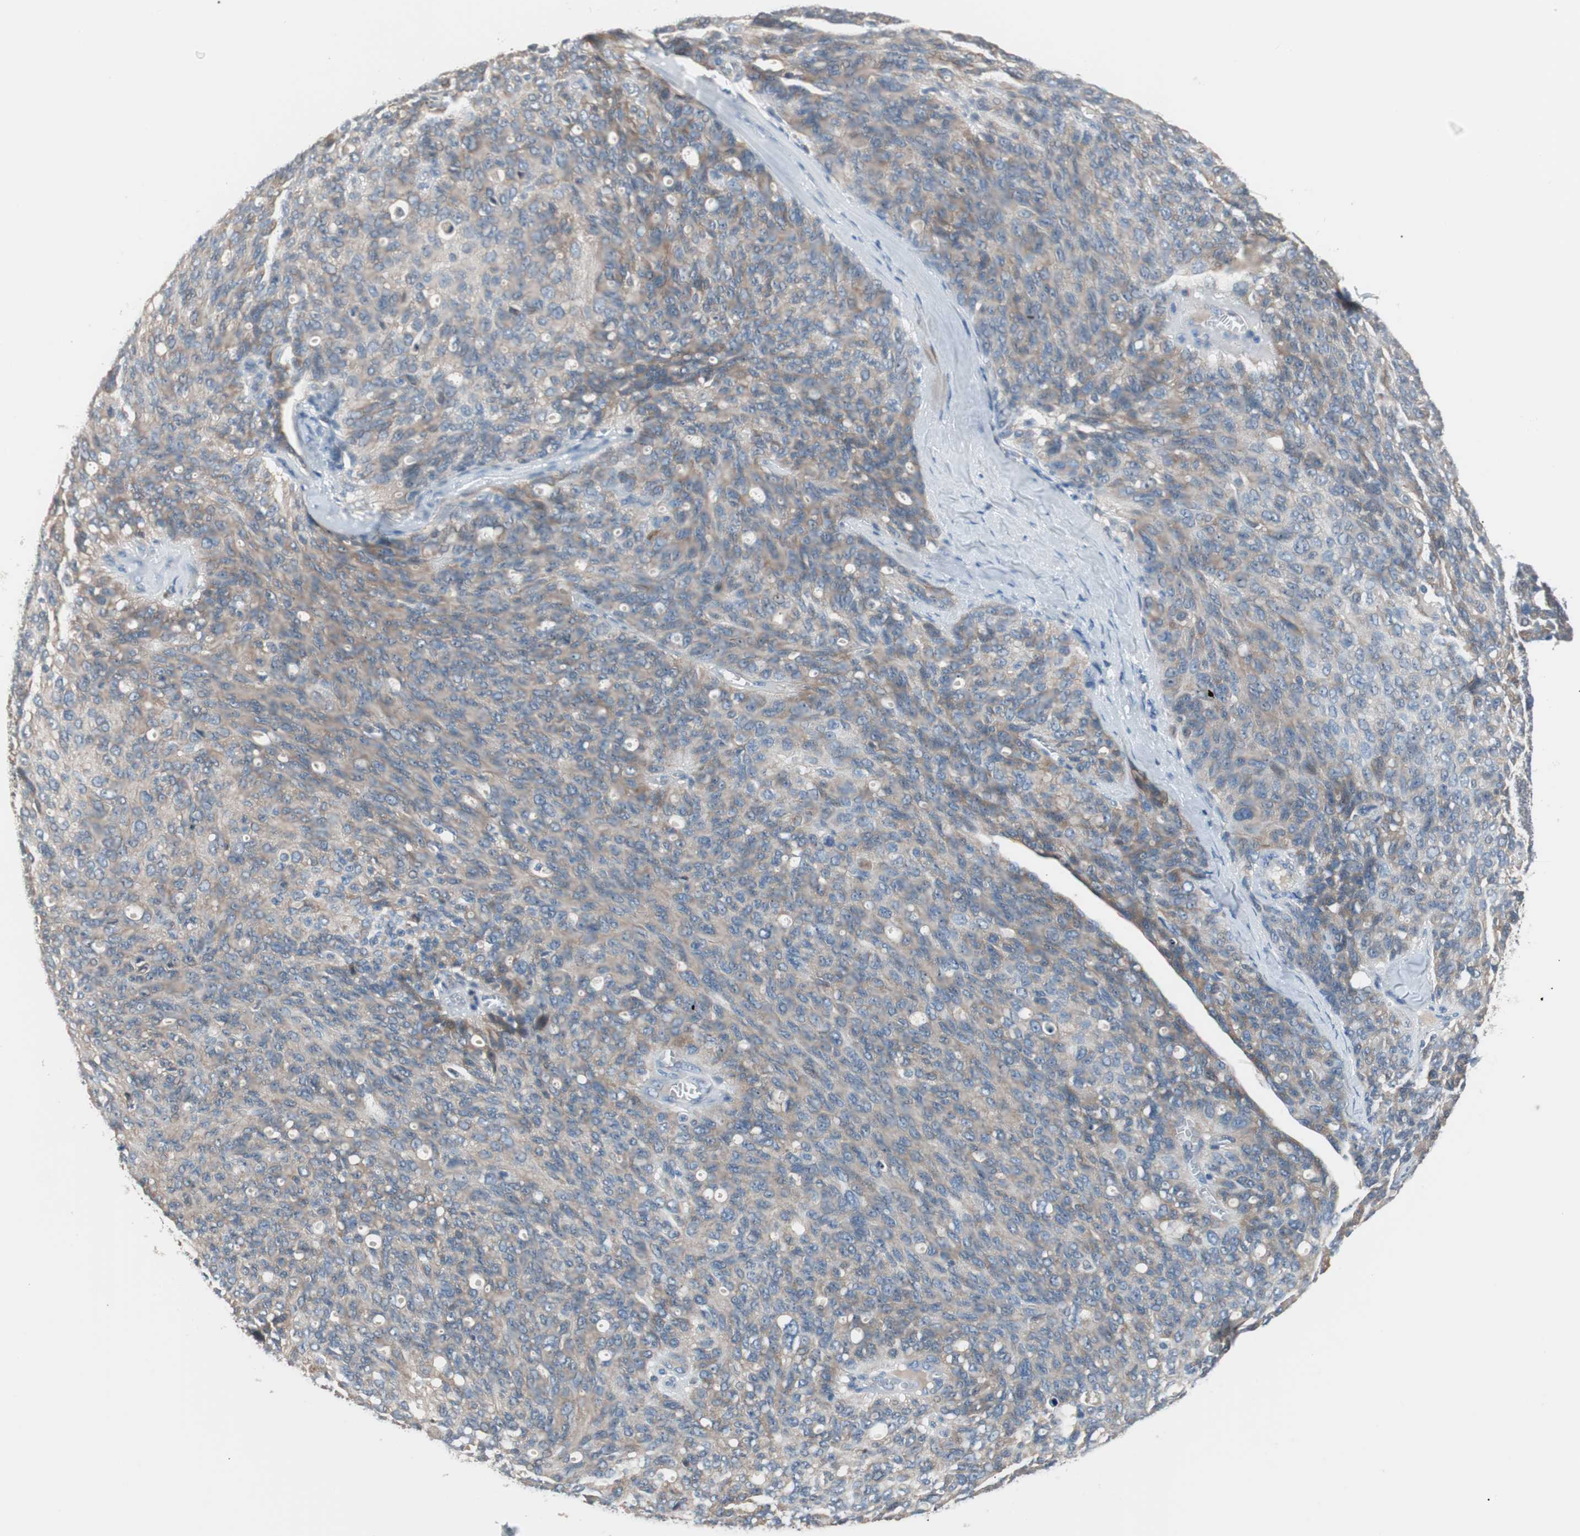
{"staining": {"intensity": "weak", "quantity": ">75%", "location": "cytoplasmic/membranous"}, "tissue": "ovarian cancer", "cell_type": "Tumor cells", "image_type": "cancer", "snomed": [{"axis": "morphology", "description": "Carcinoma, endometroid"}, {"axis": "topography", "description": "Ovary"}], "caption": "Endometroid carcinoma (ovarian) was stained to show a protein in brown. There is low levels of weak cytoplasmic/membranous expression in about >75% of tumor cells.", "gene": "PCK1", "patient": {"sex": "female", "age": 60}}